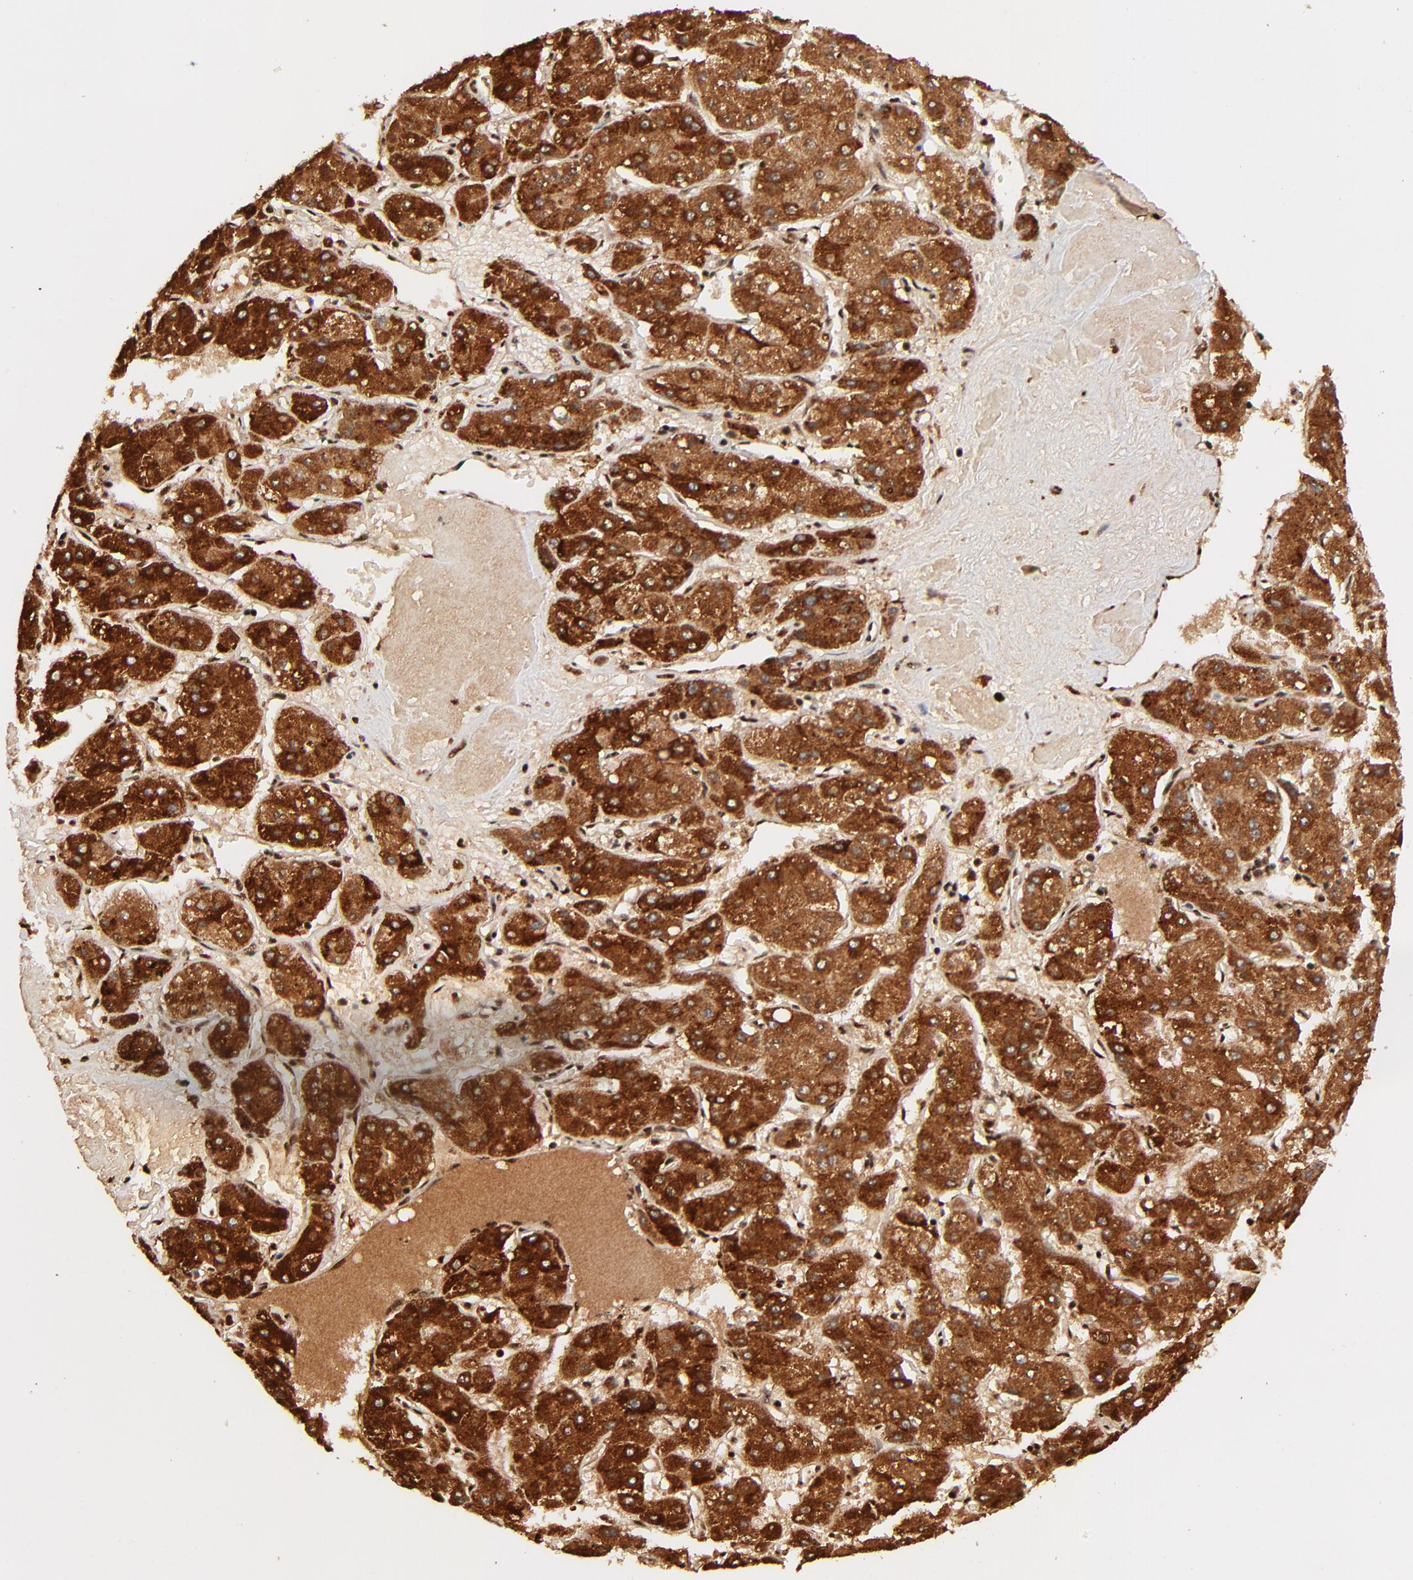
{"staining": {"intensity": "strong", "quantity": ">75%", "location": "cytoplasmic/membranous,nuclear"}, "tissue": "liver cancer", "cell_type": "Tumor cells", "image_type": "cancer", "snomed": [{"axis": "morphology", "description": "Carcinoma, Hepatocellular, NOS"}, {"axis": "topography", "description": "Liver"}], "caption": "Protein expression analysis of liver cancer shows strong cytoplasmic/membranous and nuclear positivity in about >75% of tumor cells.", "gene": "MED12", "patient": {"sex": "female", "age": 52}}